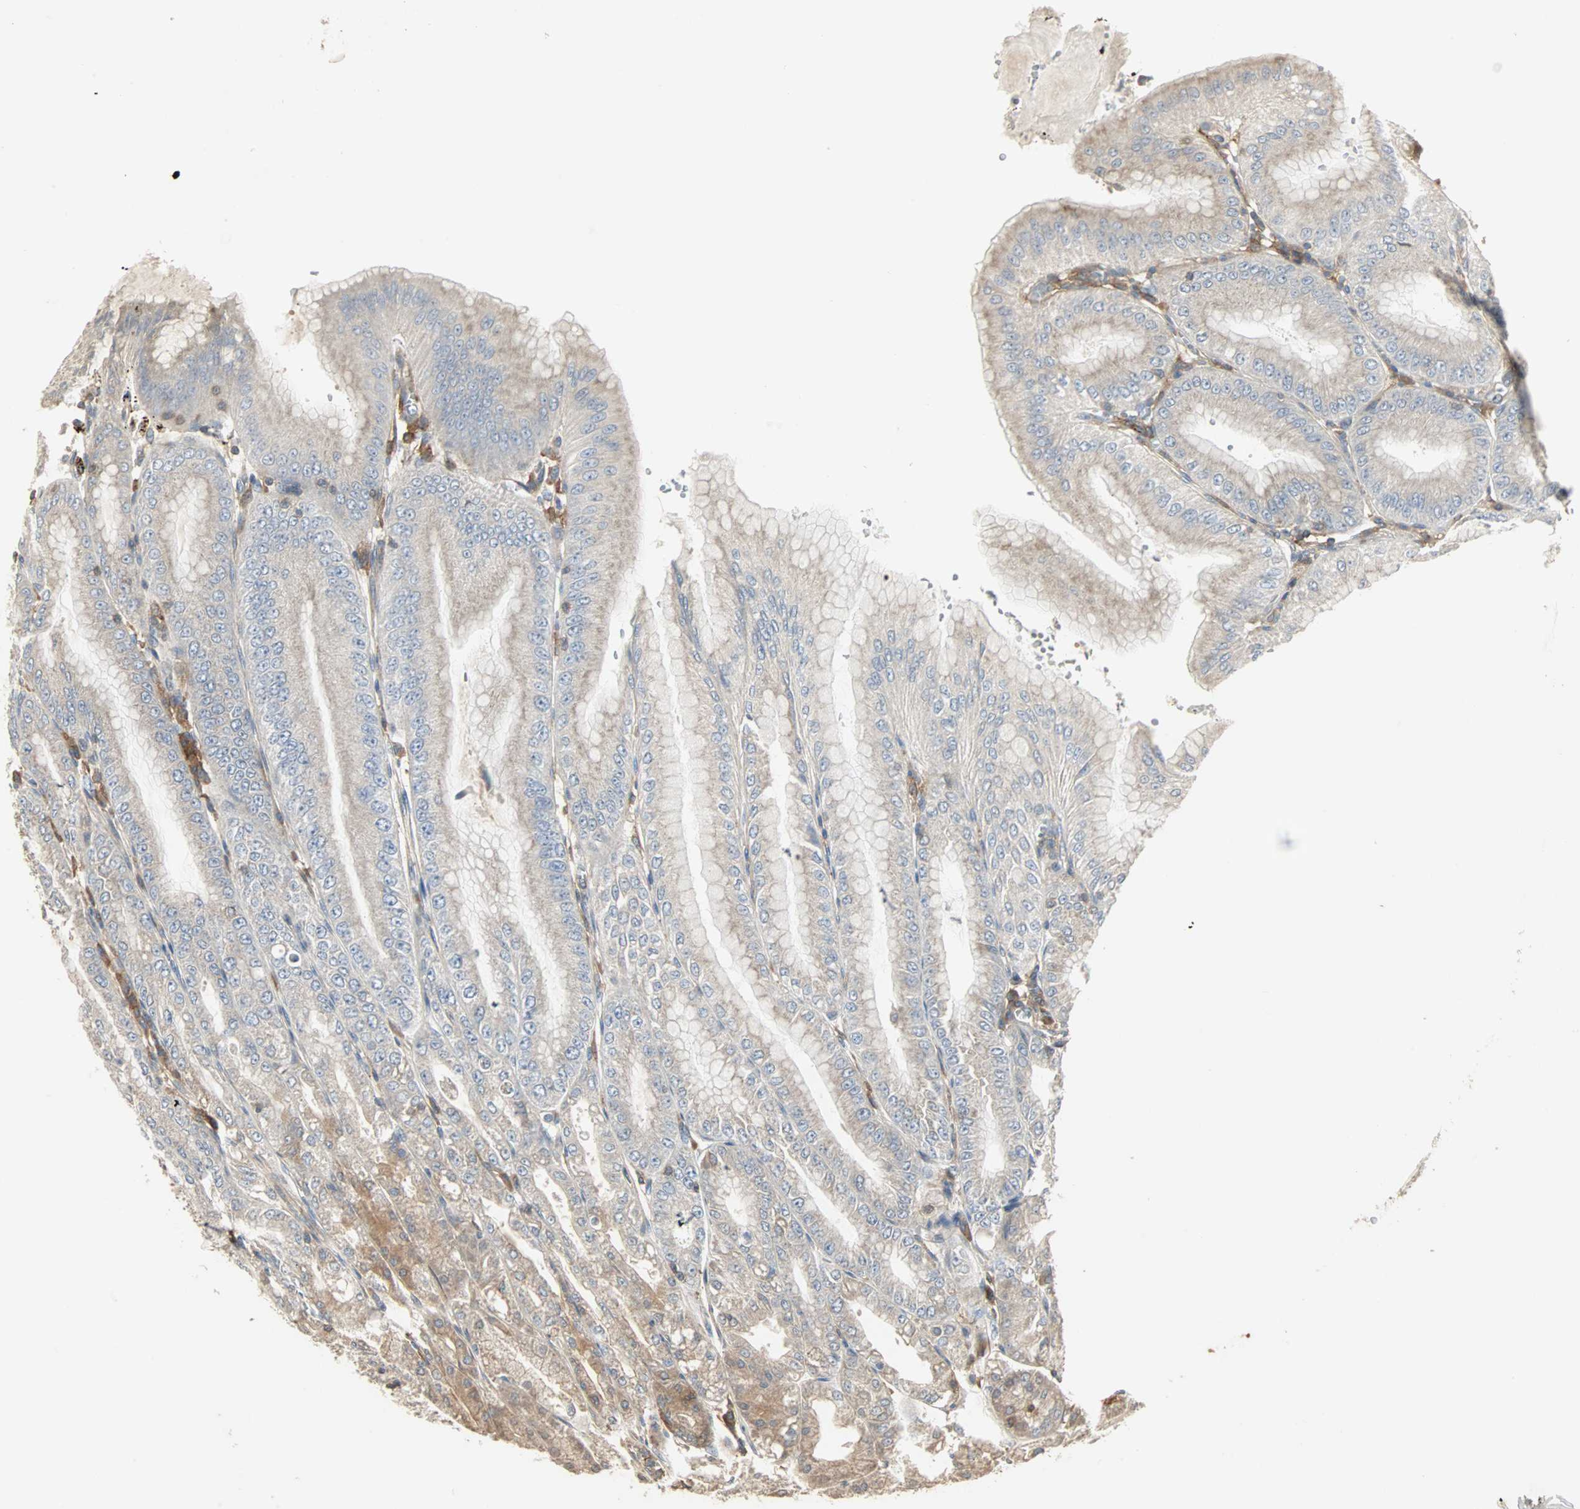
{"staining": {"intensity": "weak", "quantity": ">75%", "location": "cytoplasmic/membranous"}, "tissue": "stomach", "cell_type": "Glandular cells", "image_type": "normal", "snomed": [{"axis": "morphology", "description": "Normal tissue, NOS"}, {"axis": "topography", "description": "Stomach, lower"}], "caption": "IHC photomicrograph of benign stomach: stomach stained using immunohistochemistry reveals low levels of weak protein expression localized specifically in the cytoplasmic/membranous of glandular cells, appearing as a cytoplasmic/membranous brown color.", "gene": "GNAI2", "patient": {"sex": "male", "age": 71}}